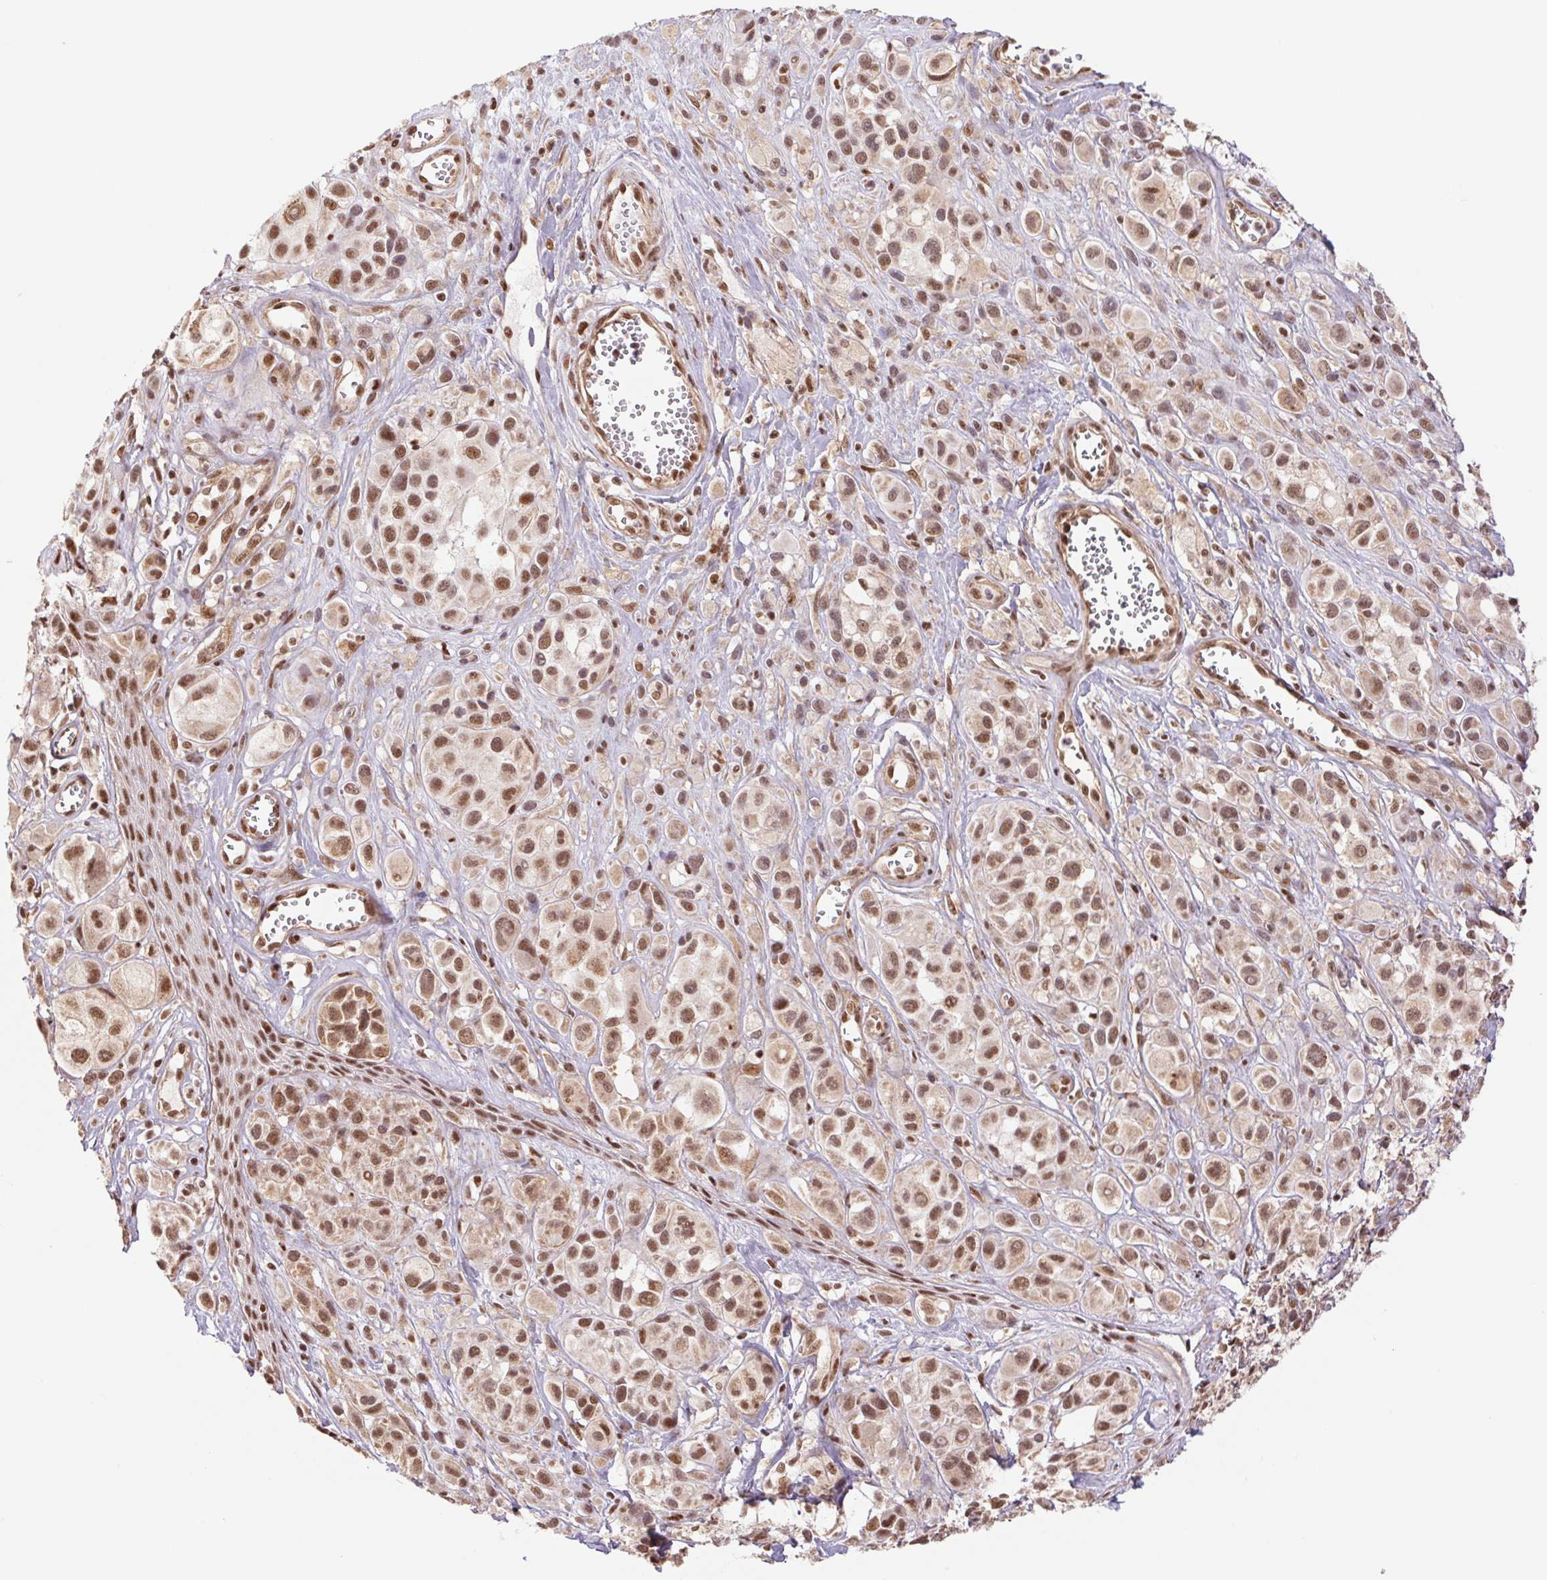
{"staining": {"intensity": "moderate", "quantity": ">75%", "location": "nuclear"}, "tissue": "melanoma", "cell_type": "Tumor cells", "image_type": "cancer", "snomed": [{"axis": "morphology", "description": "Malignant melanoma, NOS"}, {"axis": "topography", "description": "Skin"}], "caption": "This micrograph displays malignant melanoma stained with IHC to label a protein in brown. The nuclear of tumor cells show moderate positivity for the protein. Nuclei are counter-stained blue.", "gene": "CWC25", "patient": {"sex": "male", "age": 77}}